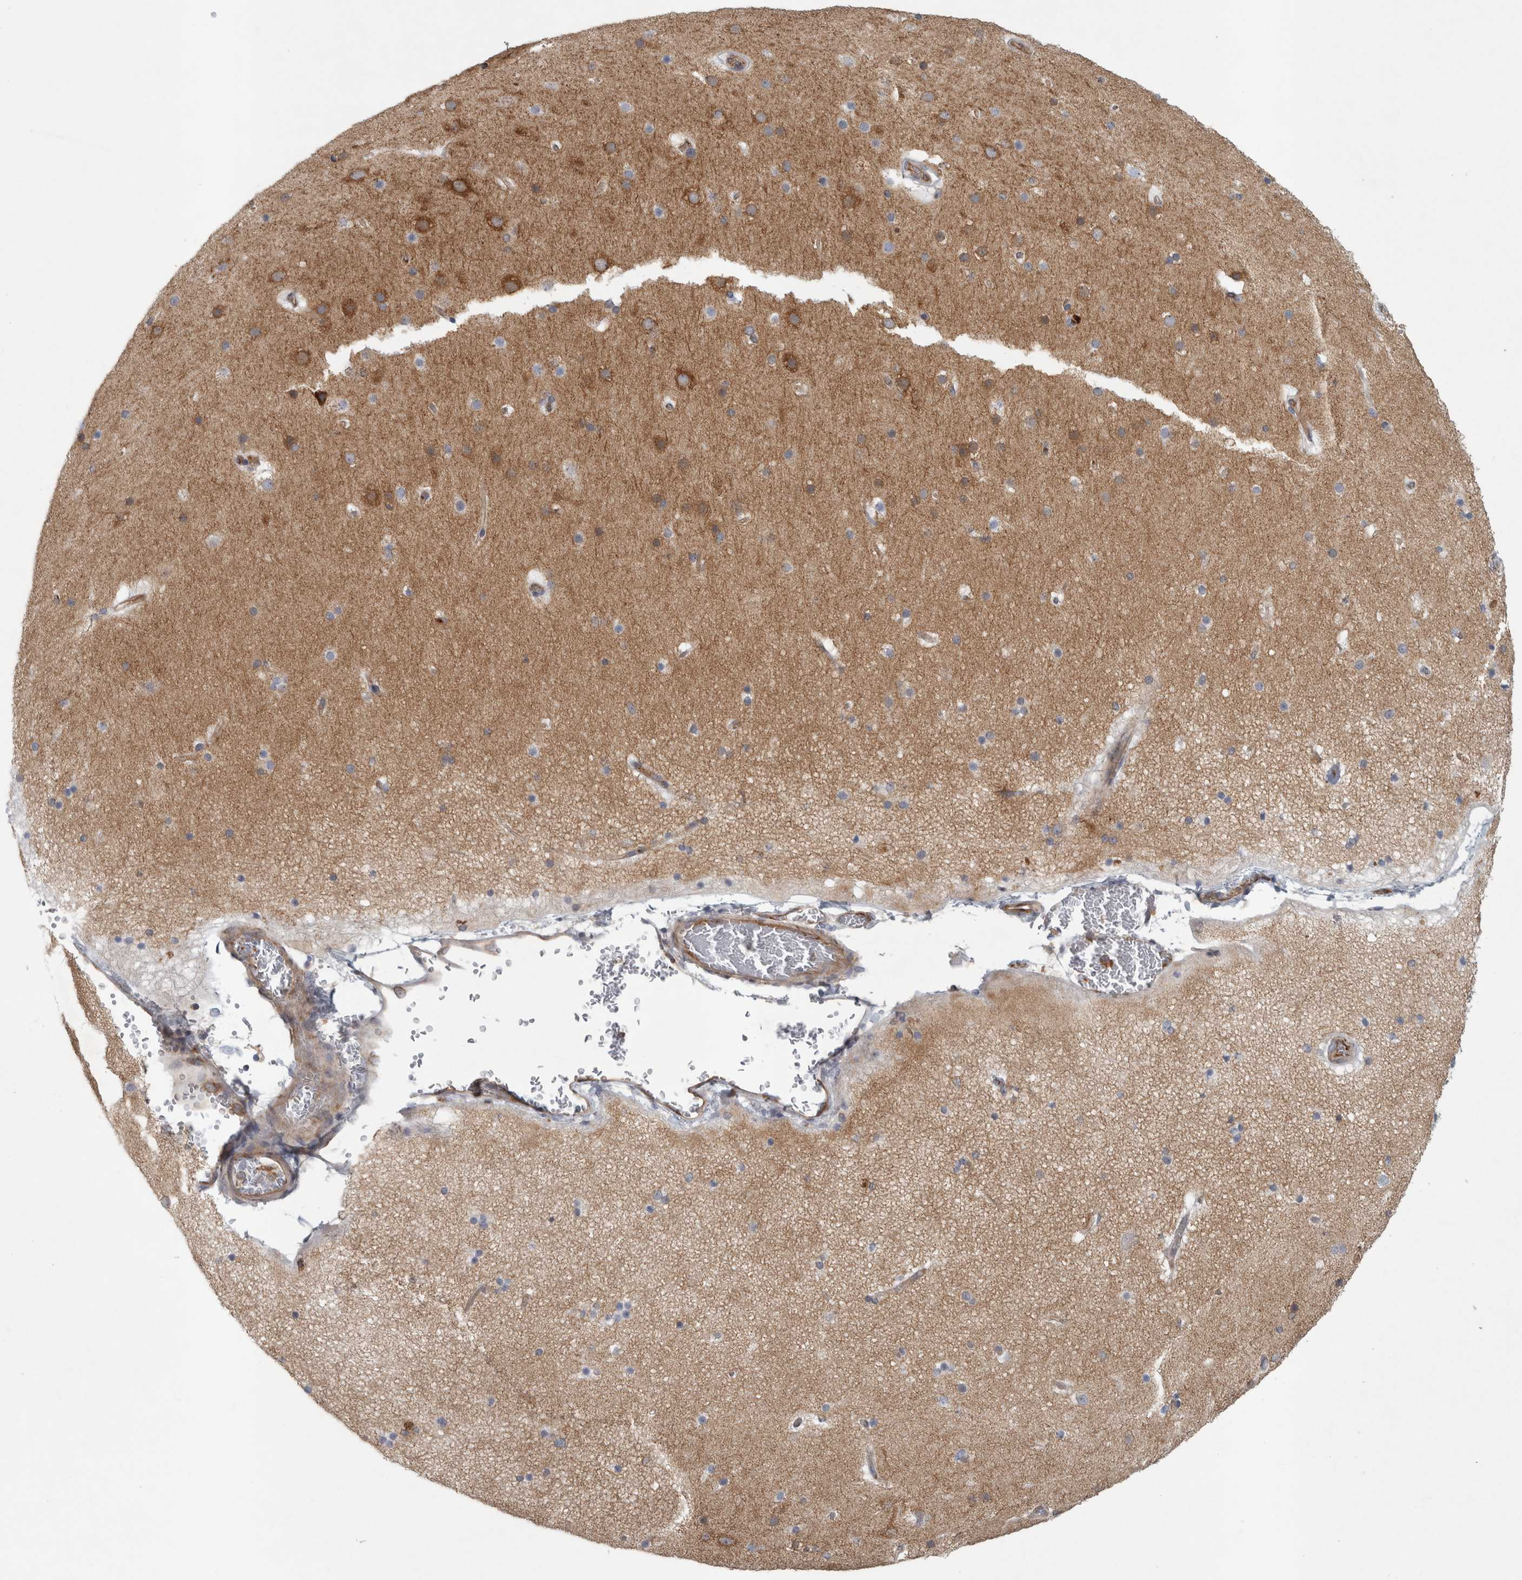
{"staining": {"intensity": "negative", "quantity": "none", "location": "none"}, "tissue": "cerebral cortex", "cell_type": "Endothelial cells", "image_type": "normal", "snomed": [{"axis": "morphology", "description": "Normal tissue, NOS"}, {"axis": "topography", "description": "Cerebral cortex"}], "caption": "Immunohistochemistry of benign cerebral cortex reveals no staining in endothelial cells.", "gene": "PEX6", "patient": {"sex": "male", "age": 57}}